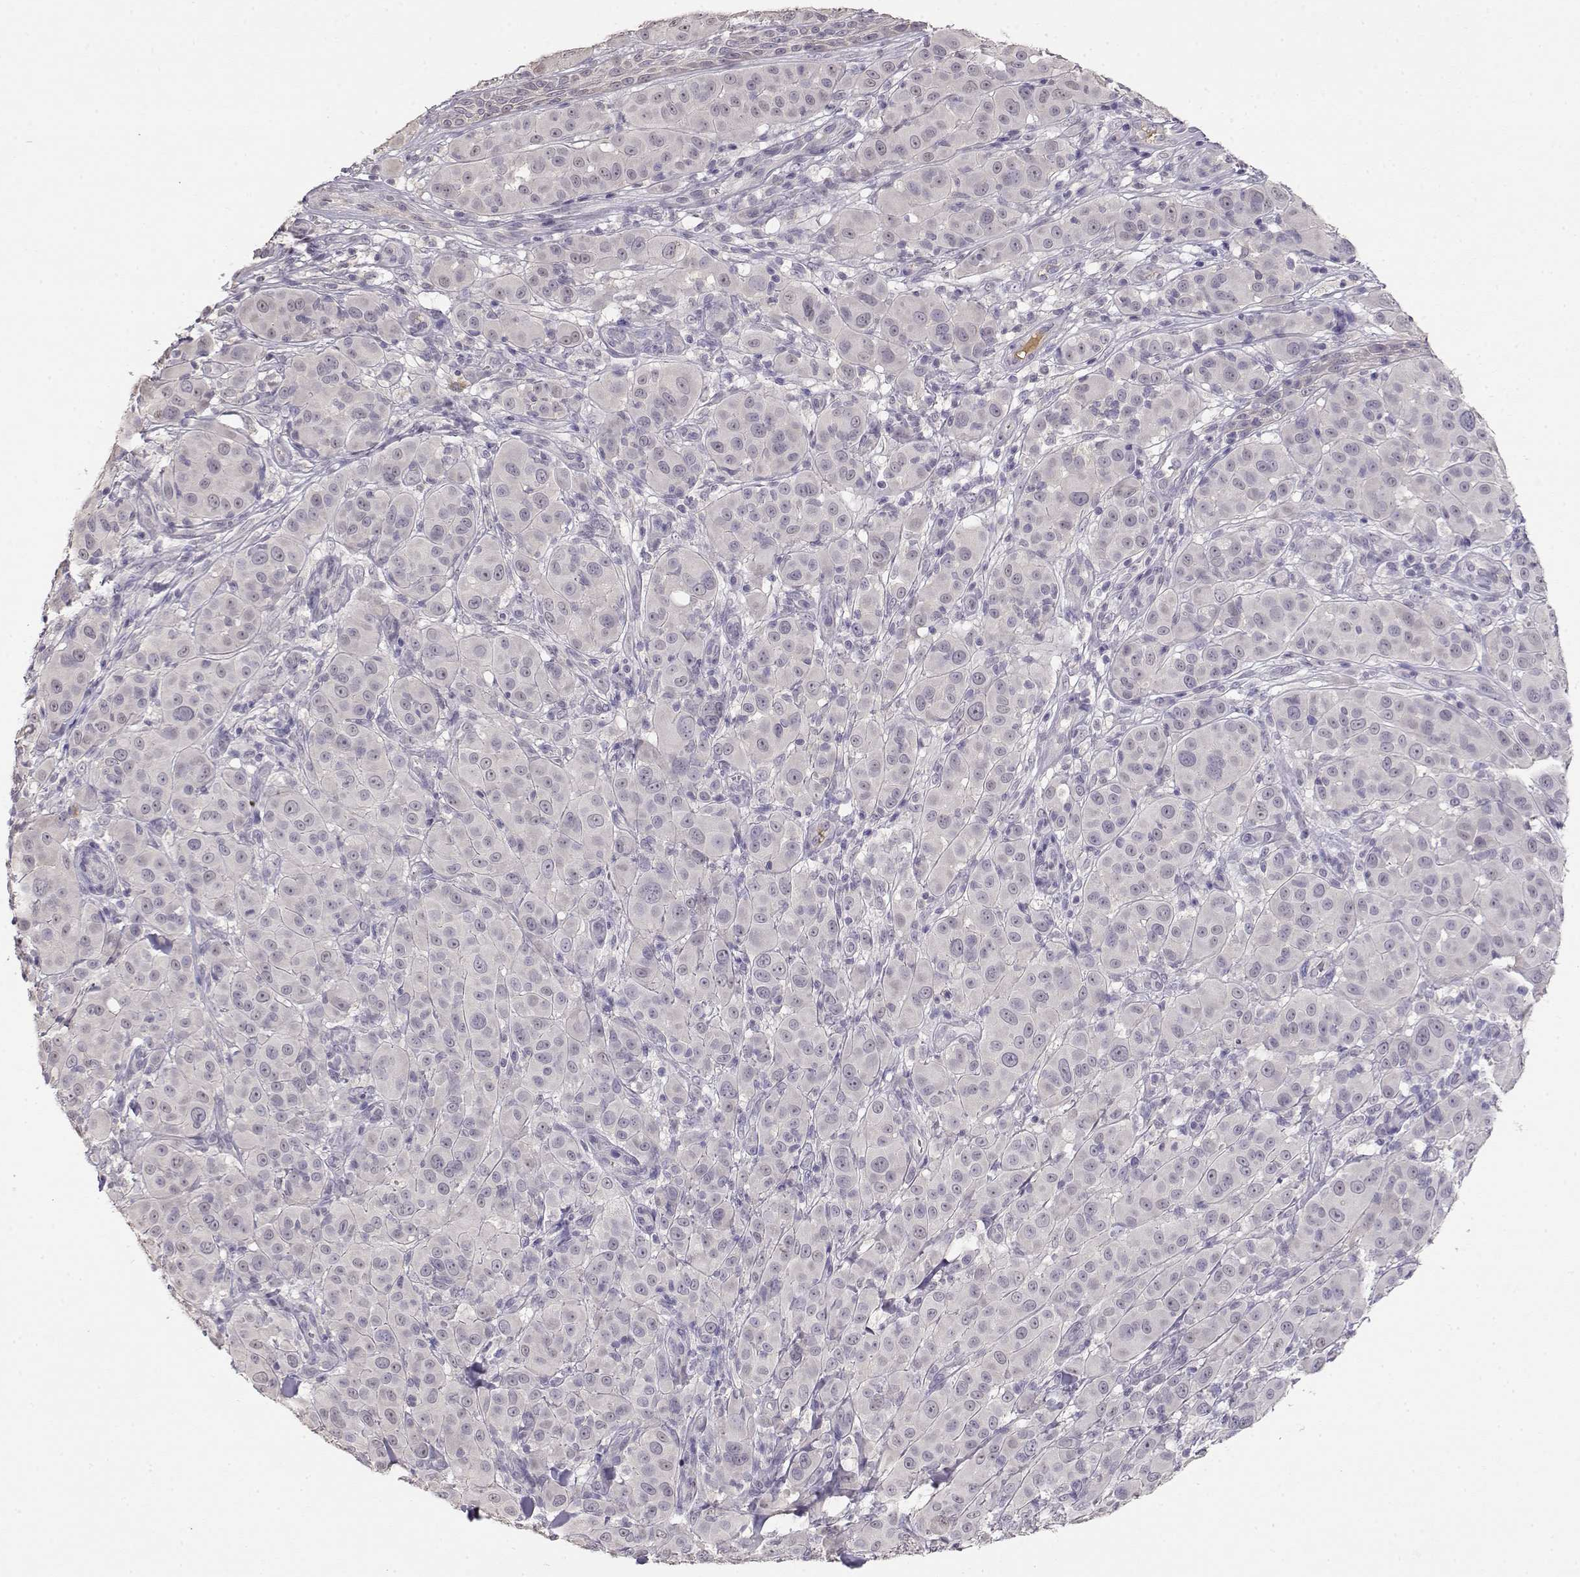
{"staining": {"intensity": "negative", "quantity": "none", "location": "none"}, "tissue": "melanoma", "cell_type": "Tumor cells", "image_type": "cancer", "snomed": [{"axis": "morphology", "description": "Malignant melanoma, NOS"}, {"axis": "topography", "description": "Skin"}], "caption": "Tumor cells show no significant protein staining in malignant melanoma.", "gene": "TACR1", "patient": {"sex": "female", "age": 87}}